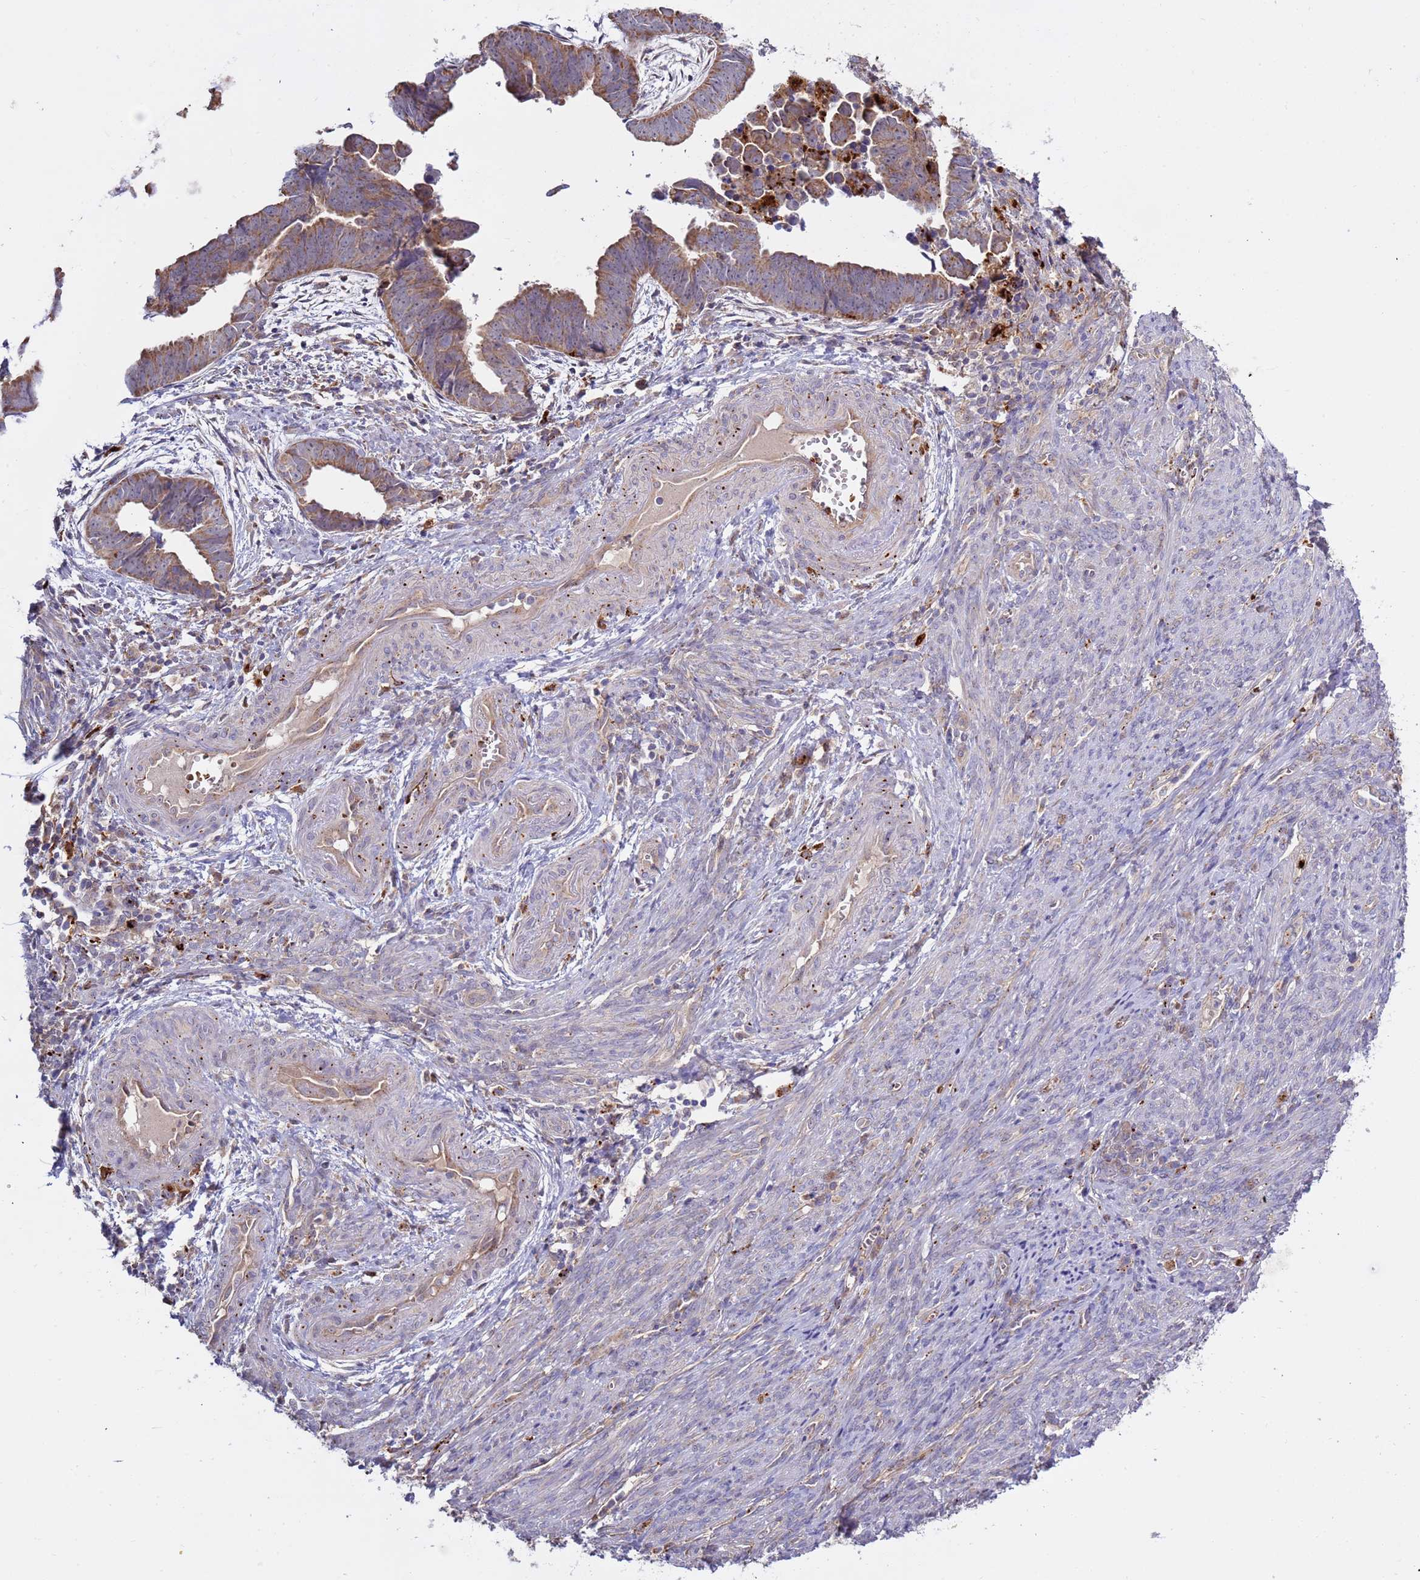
{"staining": {"intensity": "moderate", "quantity": "25%-75%", "location": "cytoplasmic/membranous"}, "tissue": "endometrial cancer", "cell_type": "Tumor cells", "image_type": "cancer", "snomed": [{"axis": "morphology", "description": "Adenocarcinoma, NOS"}, {"axis": "topography", "description": "Endometrium"}], "caption": "Immunohistochemistry (IHC) of human endometrial cancer demonstrates medium levels of moderate cytoplasmic/membranous positivity in about 25%-75% of tumor cells.", "gene": "VPS36", "patient": {"sex": "female", "age": 75}}